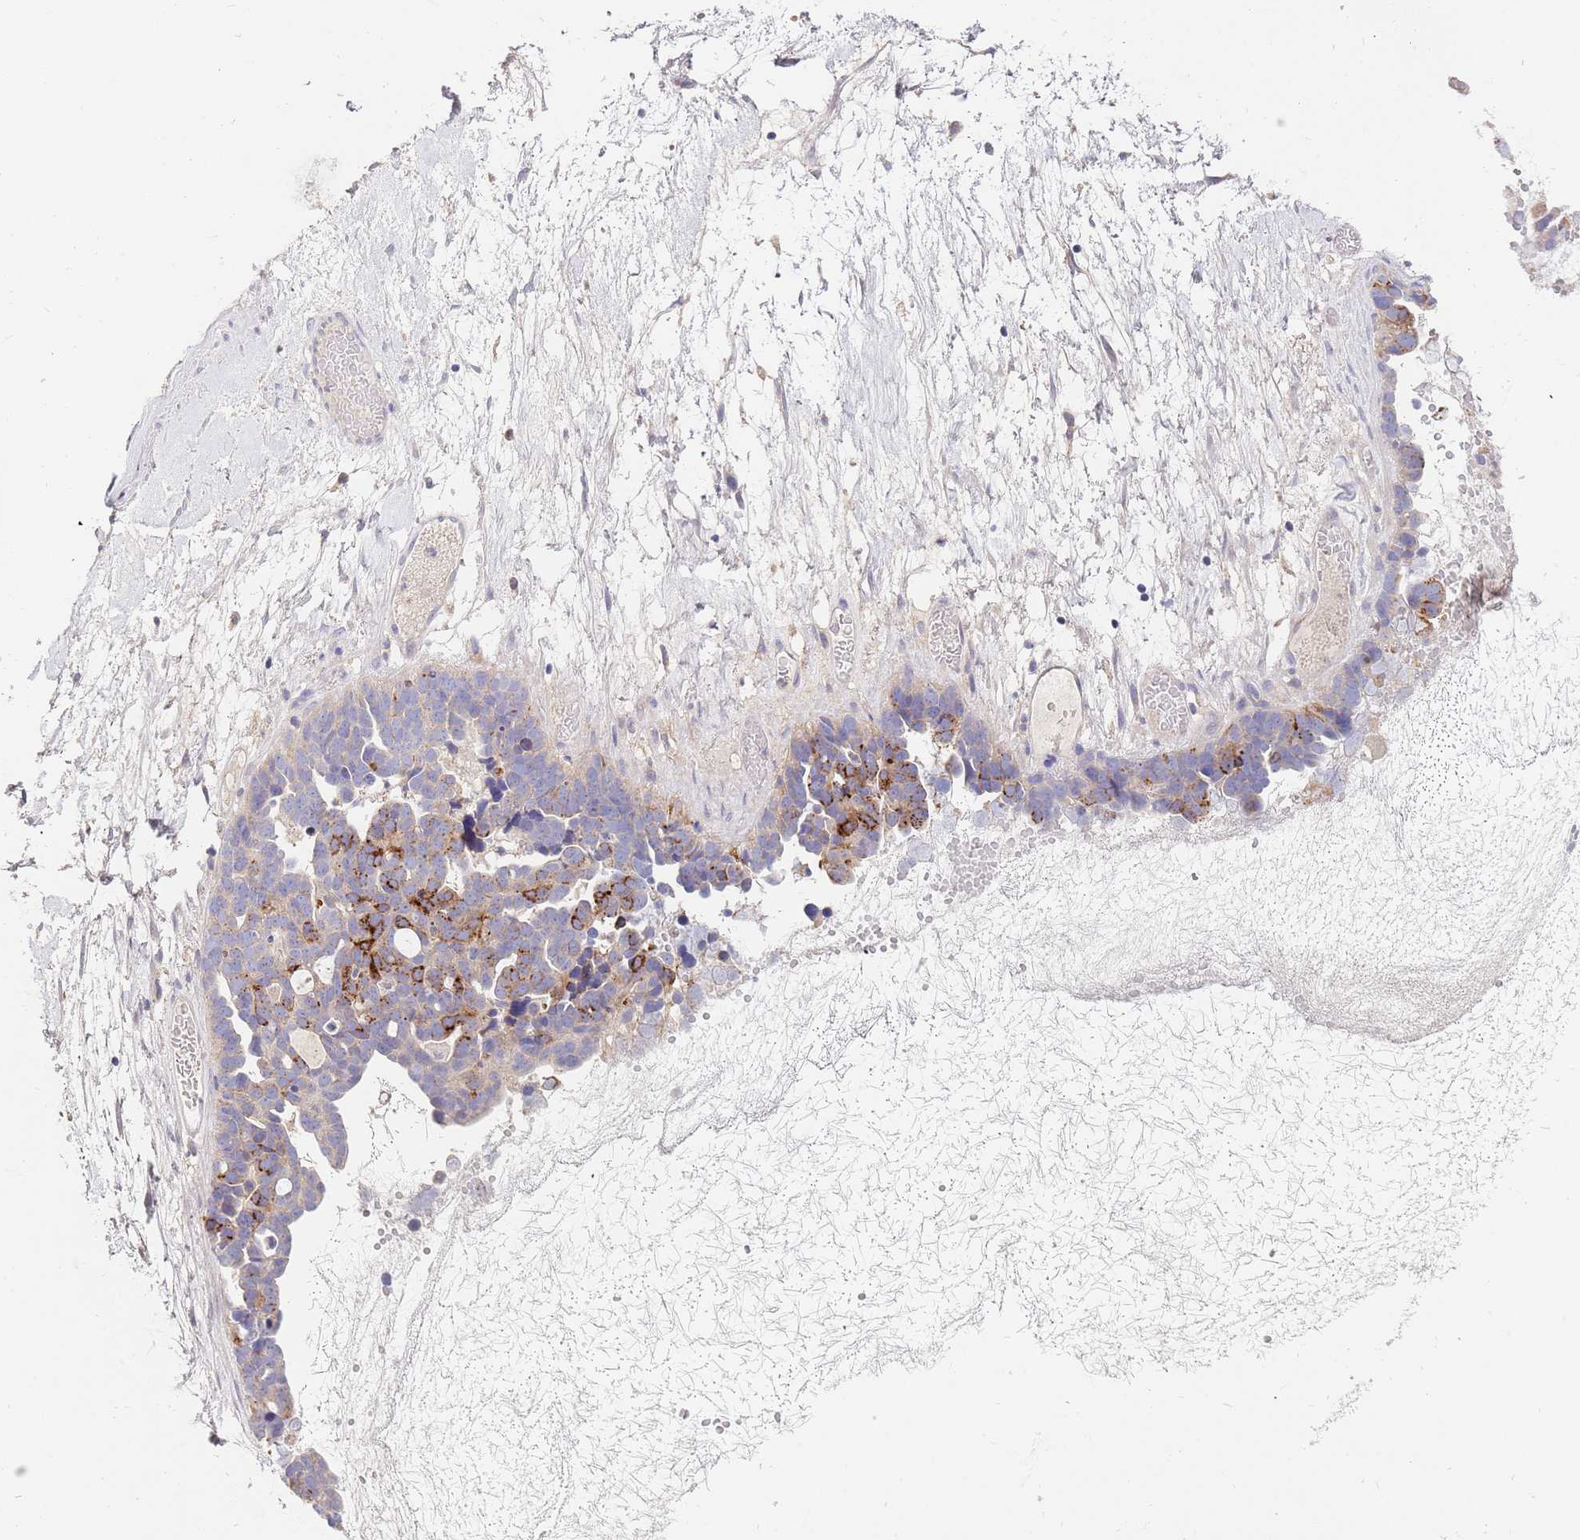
{"staining": {"intensity": "strong", "quantity": "<25%", "location": "cytoplasmic/membranous"}, "tissue": "ovarian cancer", "cell_type": "Tumor cells", "image_type": "cancer", "snomed": [{"axis": "morphology", "description": "Cystadenocarcinoma, serous, NOS"}, {"axis": "topography", "description": "Ovary"}], "caption": "Immunohistochemistry (IHC) staining of serous cystadenocarcinoma (ovarian), which reveals medium levels of strong cytoplasmic/membranous expression in approximately <25% of tumor cells indicating strong cytoplasmic/membranous protein staining. The staining was performed using DAB (brown) for protein detection and nuclei were counterstained in hematoxylin (blue).", "gene": "BORCS5", "patient": {"sex": "female", "age": 54}}